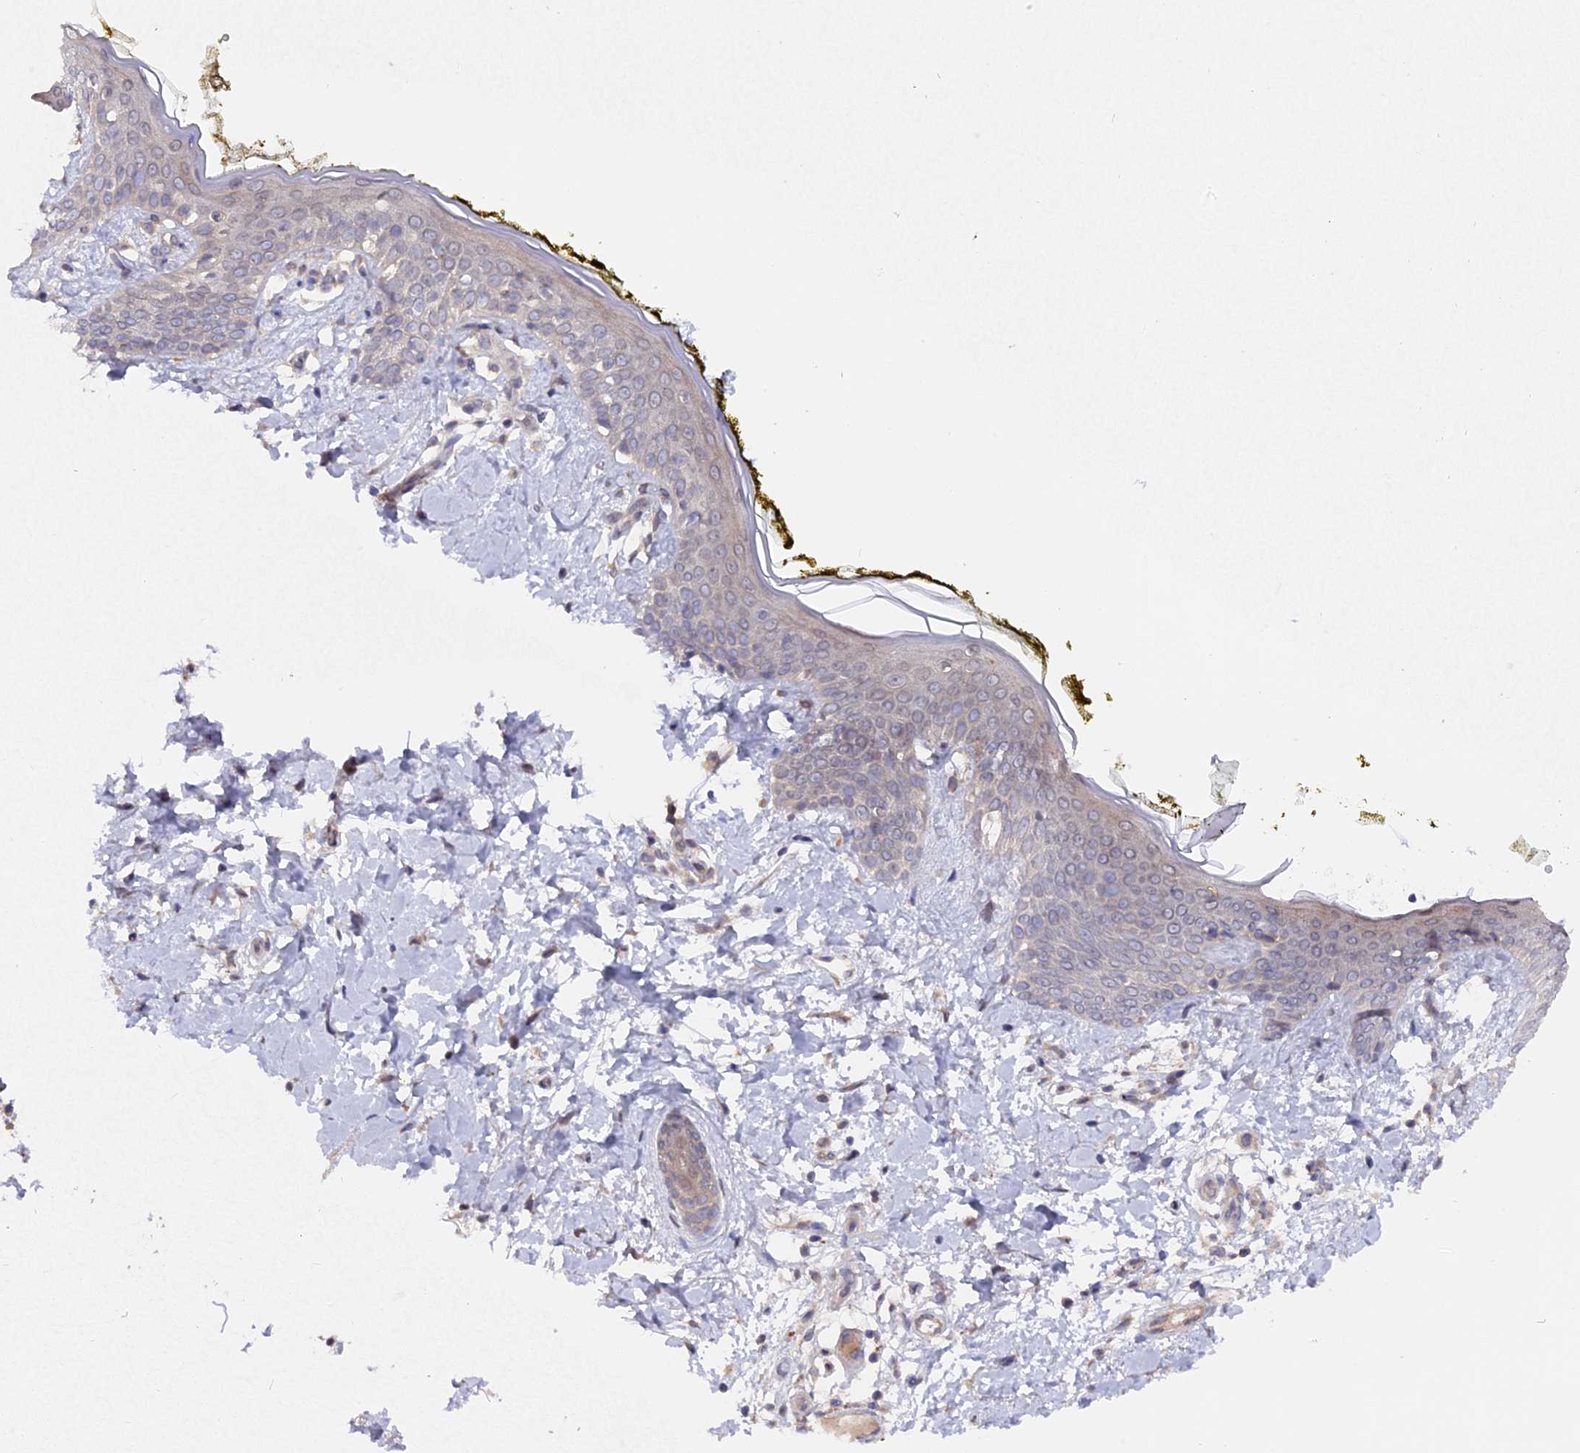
{"staining": {"intensity": "moderate", "quantity": ">75%", "location": "cytoplasmic/membranous"}, "tissue": "skin", "cell_type": "Fibroblasts", "image_type": "normal", "snomed": [{"axis": "morphology", "description": "Normal tissue, NOS"}, {"axis": "topography", "description": "Skin"}], "caption": "Protein staining displays moderate cytoplasmic/membranous positivity in about >75% of fibroblasts in unremarkable skin.", "gene": "ZCCHC2", "patient": {"sex": "female", "age": 34}}